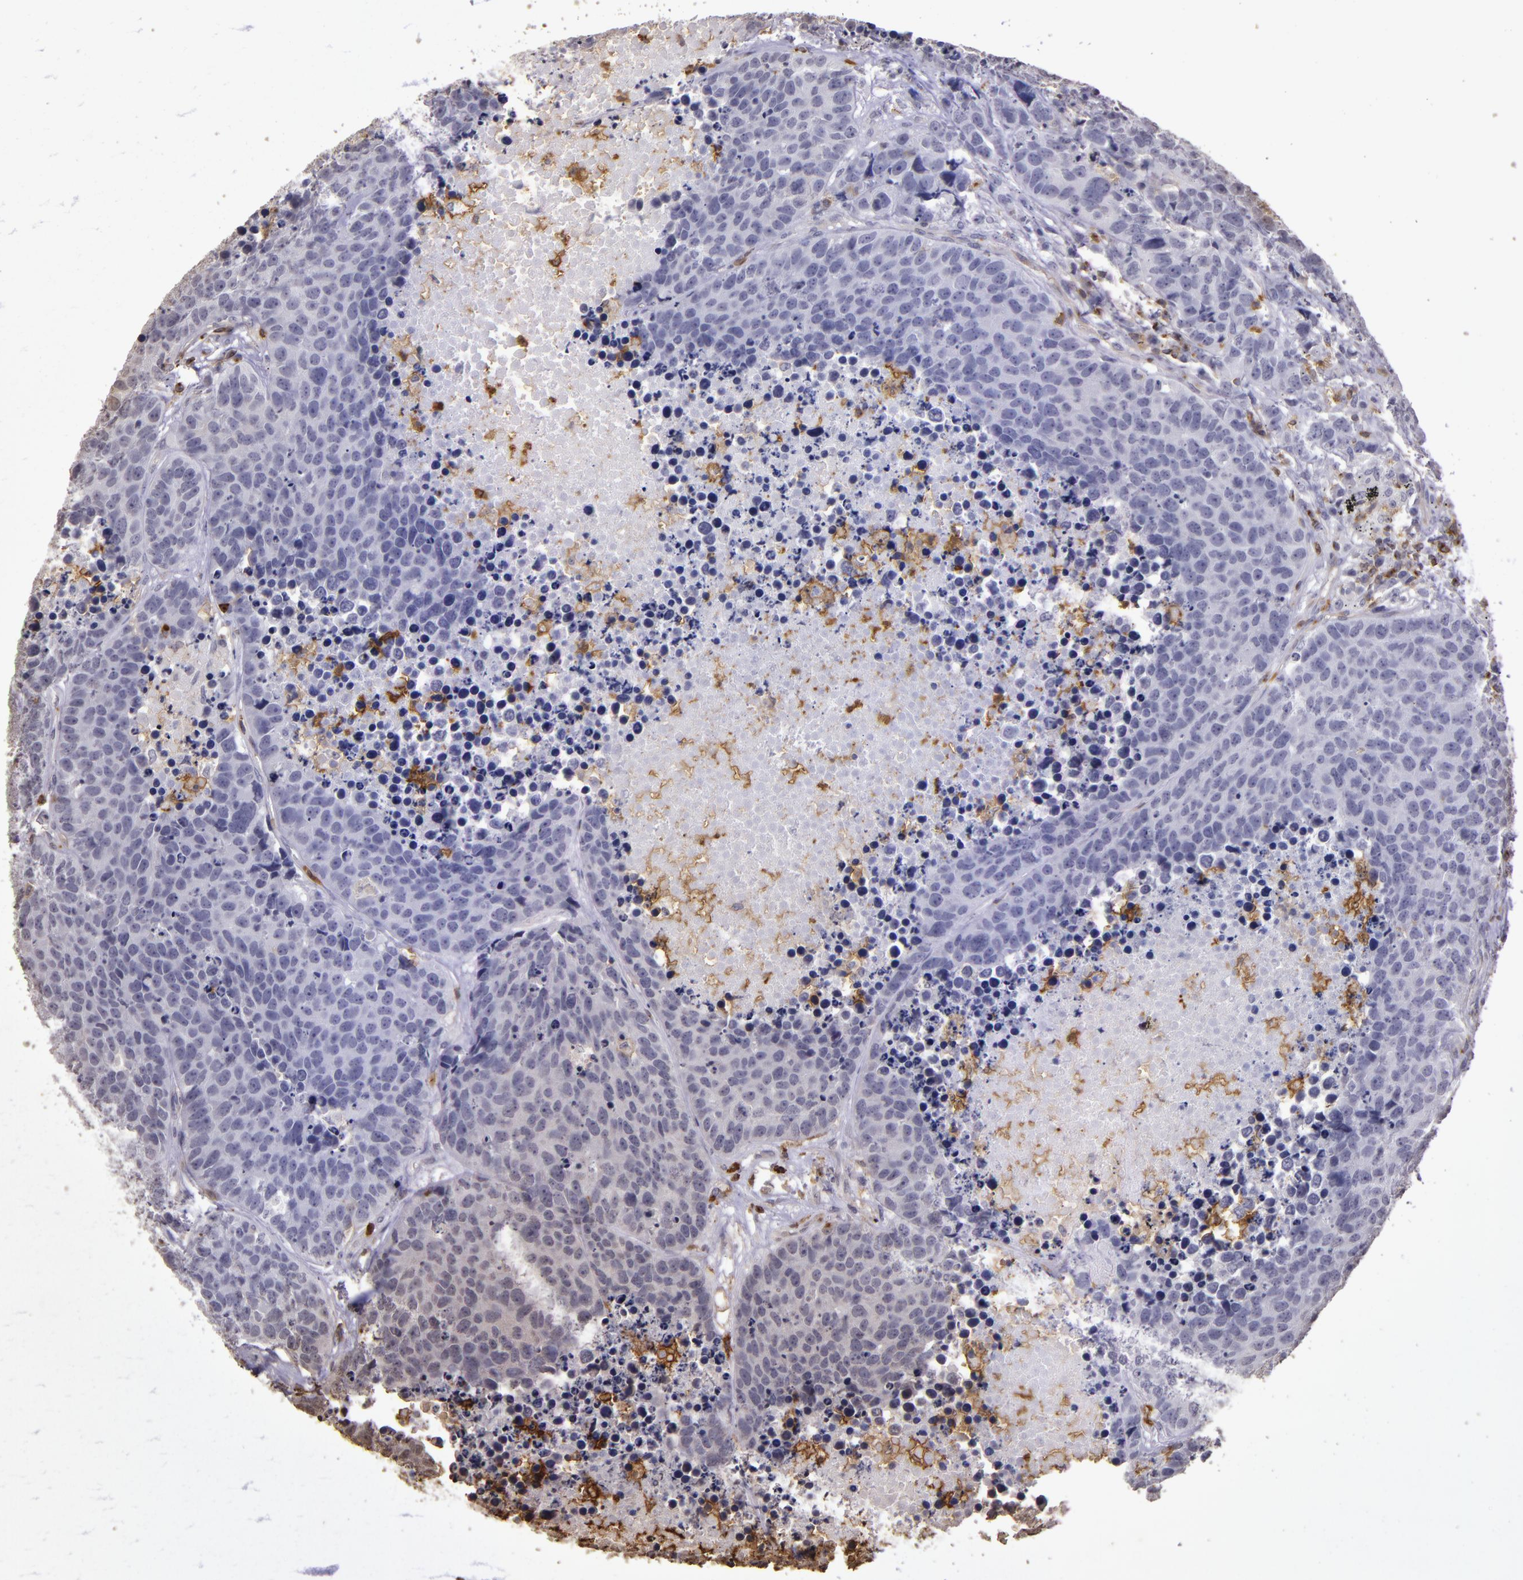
{"staining": {"intensity": "negative", "quantity": "none", "location": "none"}, "tissue": "carcinoid", "cell_type": "Tumor cells", "image_type": "cancer", "snomed": [{"axis": "morphology", "description": "Carcinoid, malignant, NOS"}, {"axis": "topography", "description": "Lung"}], "caption": "Photomicrograph shows no protein staining in tumor cells of carcinoid tissue. (Stains: DAB immunohistochemistry with hematoxylin counter stain, Microscopy: brightfield microscopy at high magnification).", "gene": "SLC2A3", "patient": {"sex": "male", "age": 60}}